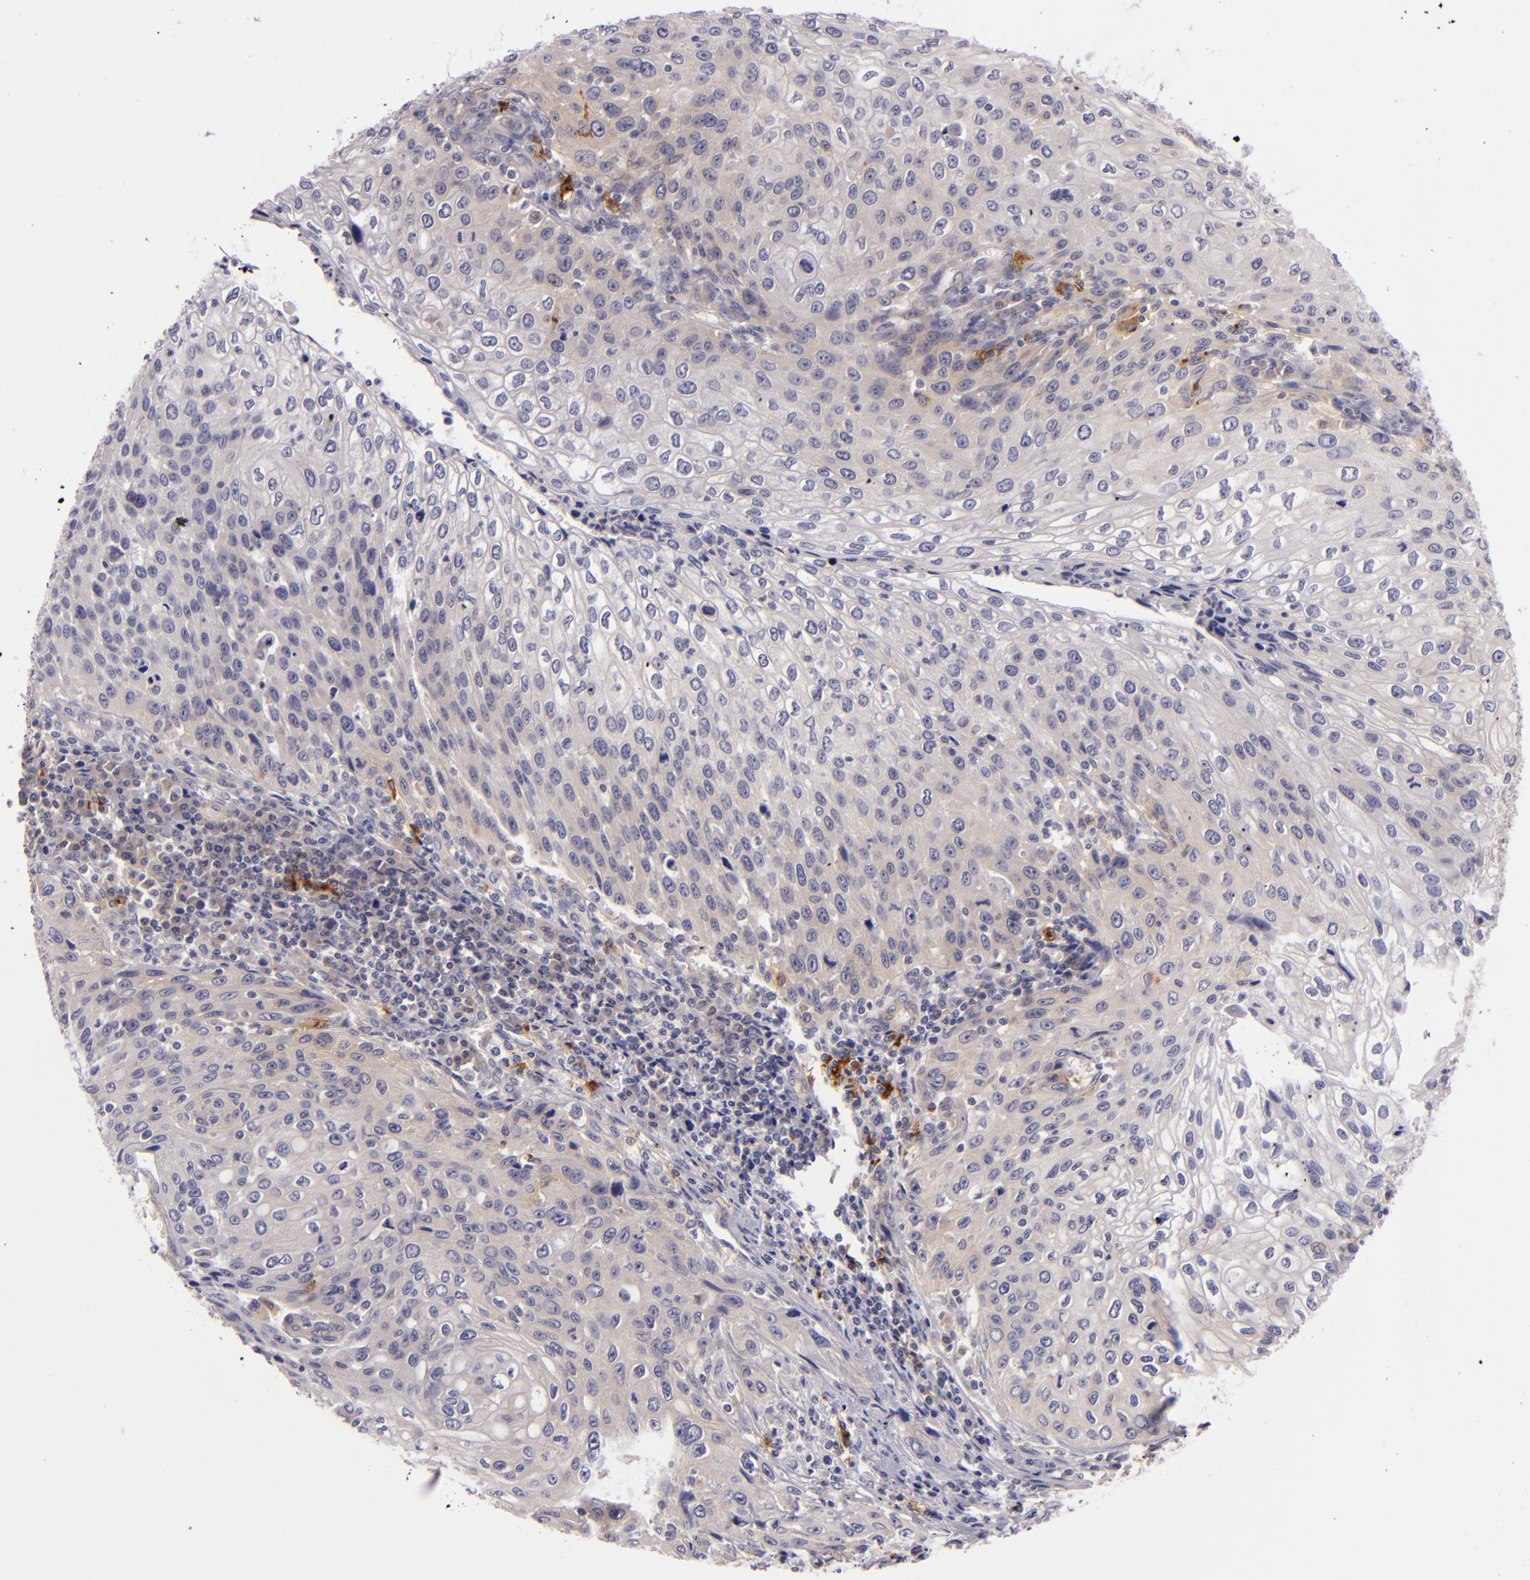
{"staining": {"intensity": "weak", "quantity": "<25%", "location": "cytoplasmic/membranous"}, "tissue": "cervical cancer", "cell_type": "Tumor cells", "image_type": "cancer", "snomed": [{"axis": "morphology", "description": "Squamous cell carcinoma, NOS"}, {"axis": "topography", "description": "Cervix"}], "caption": "Immunohistochemistry of squamous cell carcinoma (cervical) exhibits no staining in tumor cells.", "gene": "CD83", "patient": {"sex": "female", "age": 32}}